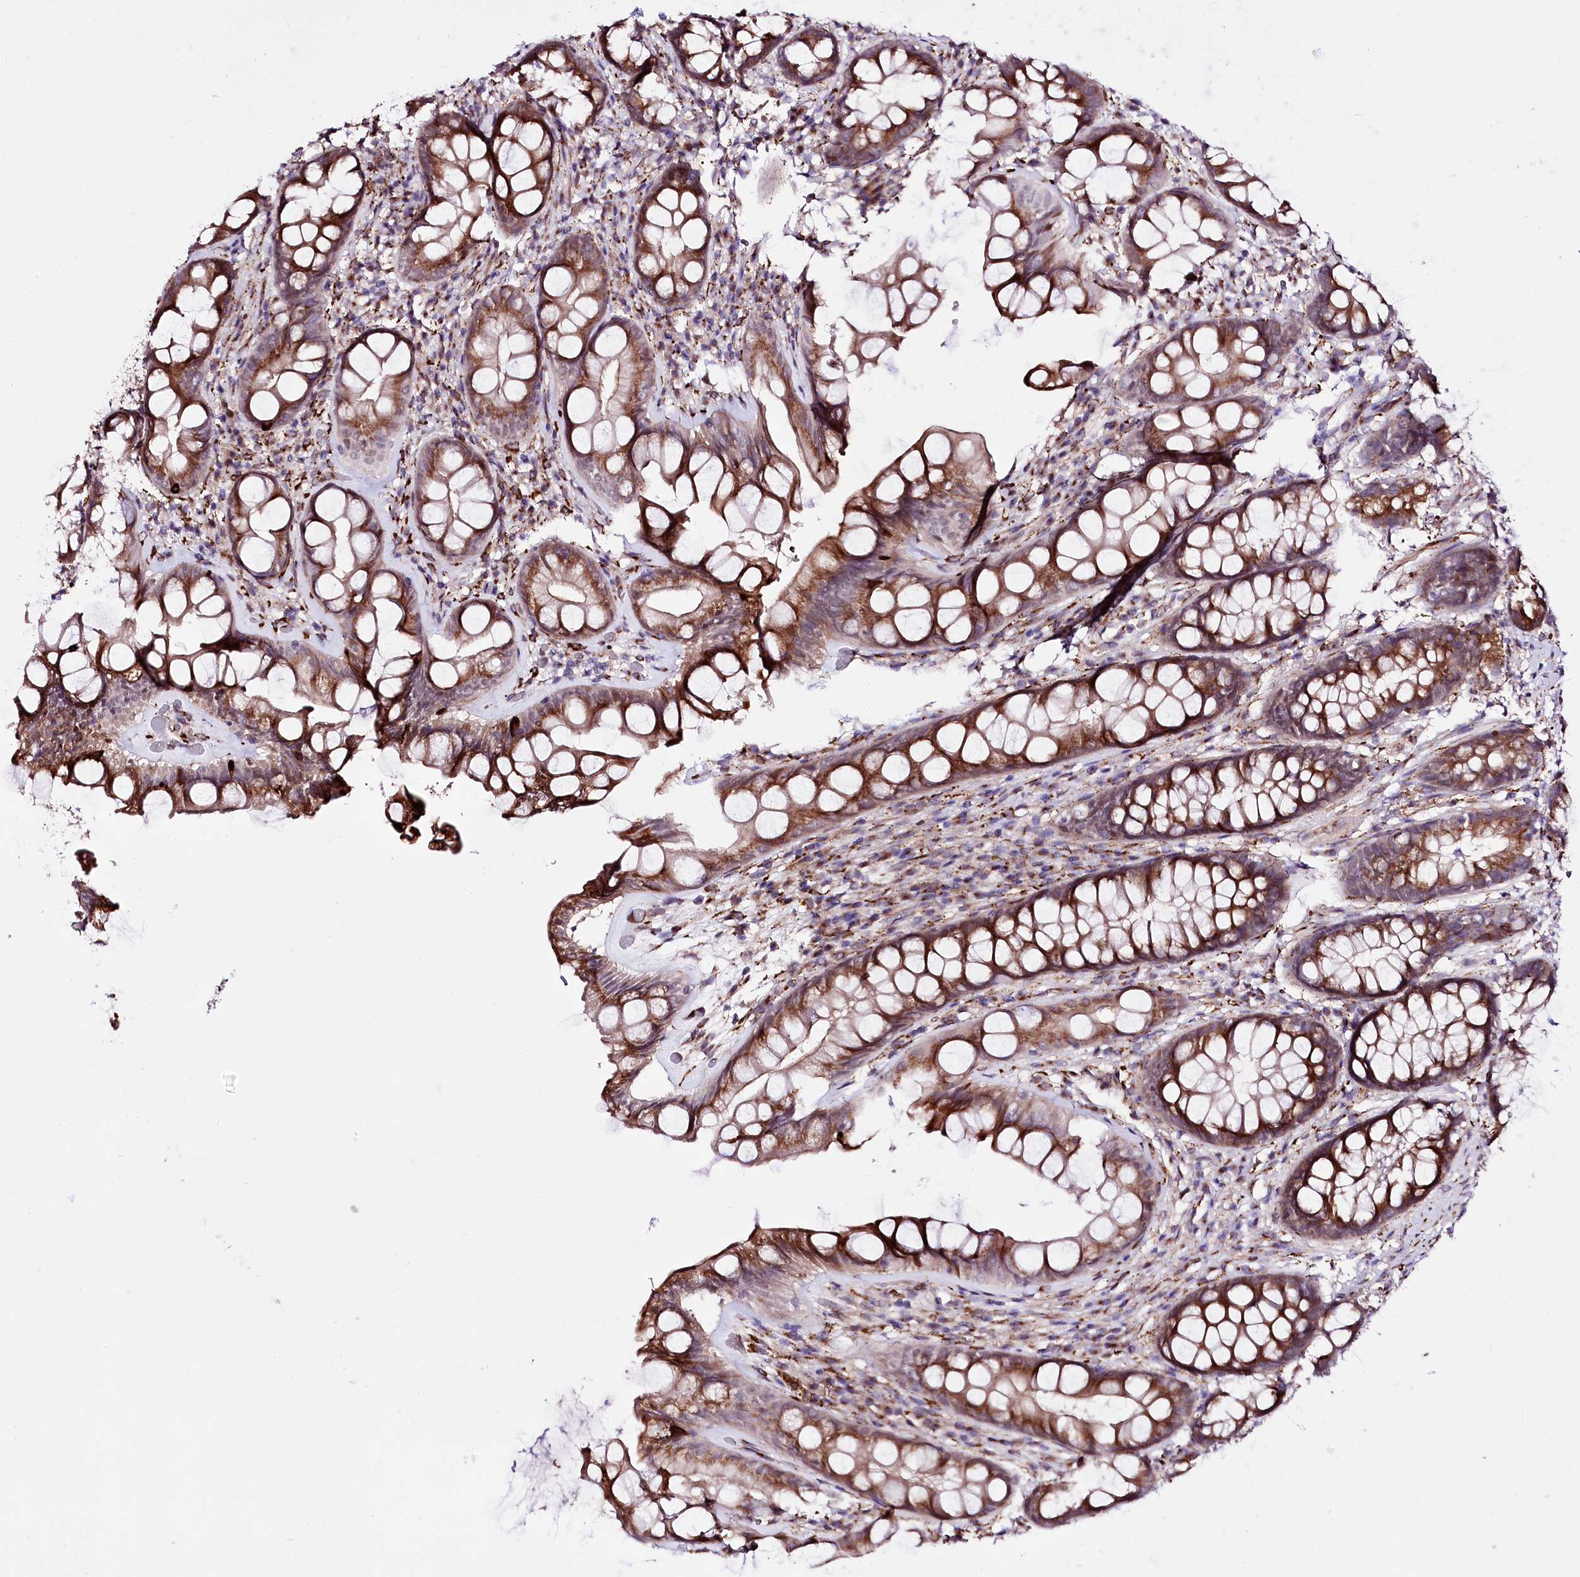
{"staining": {"intensity": "moderate", "quantity": ">75%", "location": "cytoplasmic/membranous"}, "tissue": "rectum", "cell_type": "Glandular cells", "image_type": "normal", "snomed": [{"axis": "morphology", "description": "Normal tissue, NOS"}, {"axis": "topography", "description": "Rectum"}], "caption": "Human rectum stained with a brown dye exhibits moderate cytoplasmic/membranous positive positivity in approximately >75% of glandular cells.", "gene": "WWC1", "patient": {"sex": "male", "age": 74}}